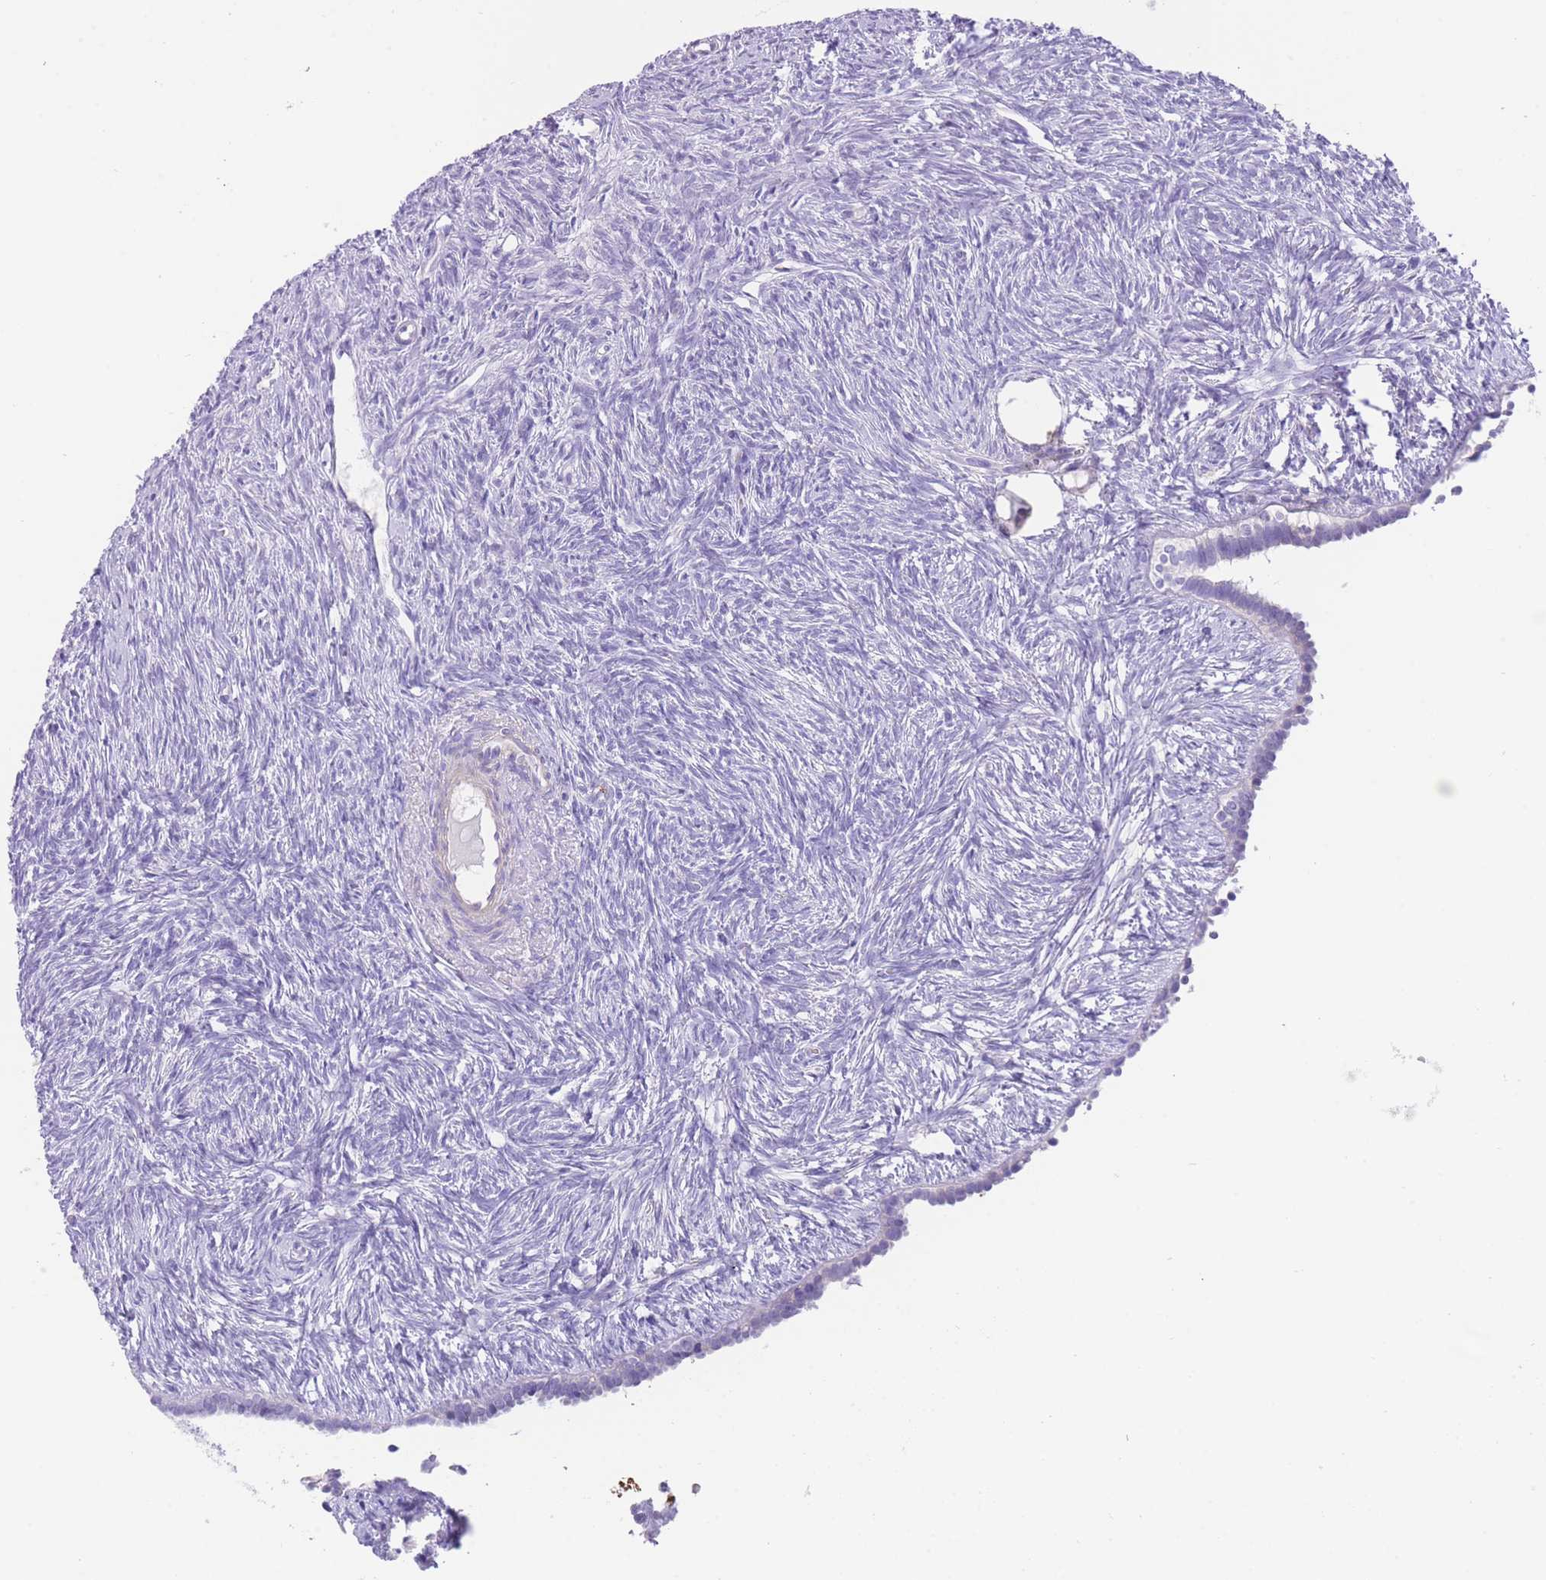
{"staining": {"intensity": "negative", "quantity": "none", "location": "none"}, "tissue": "ovary", "cell_type": "Ovarian stroma cells", "image_type": "normal", "snomed": [{"axis": "morphology", "description": "Normal tissue, NOS"}, {"axis": "topography", "description": "Ovary"}], "caption": "An IHC photomicrograph of unremarkable ovary is shown. There is no staining in ovarian stroma cells of ovary. (DAB immunohistochemistry (IHC) visualized using brightfield microscopy, high magnification).", "gene": "ENSG00000289258", "patient": {"sex": "female", "age": 51}}